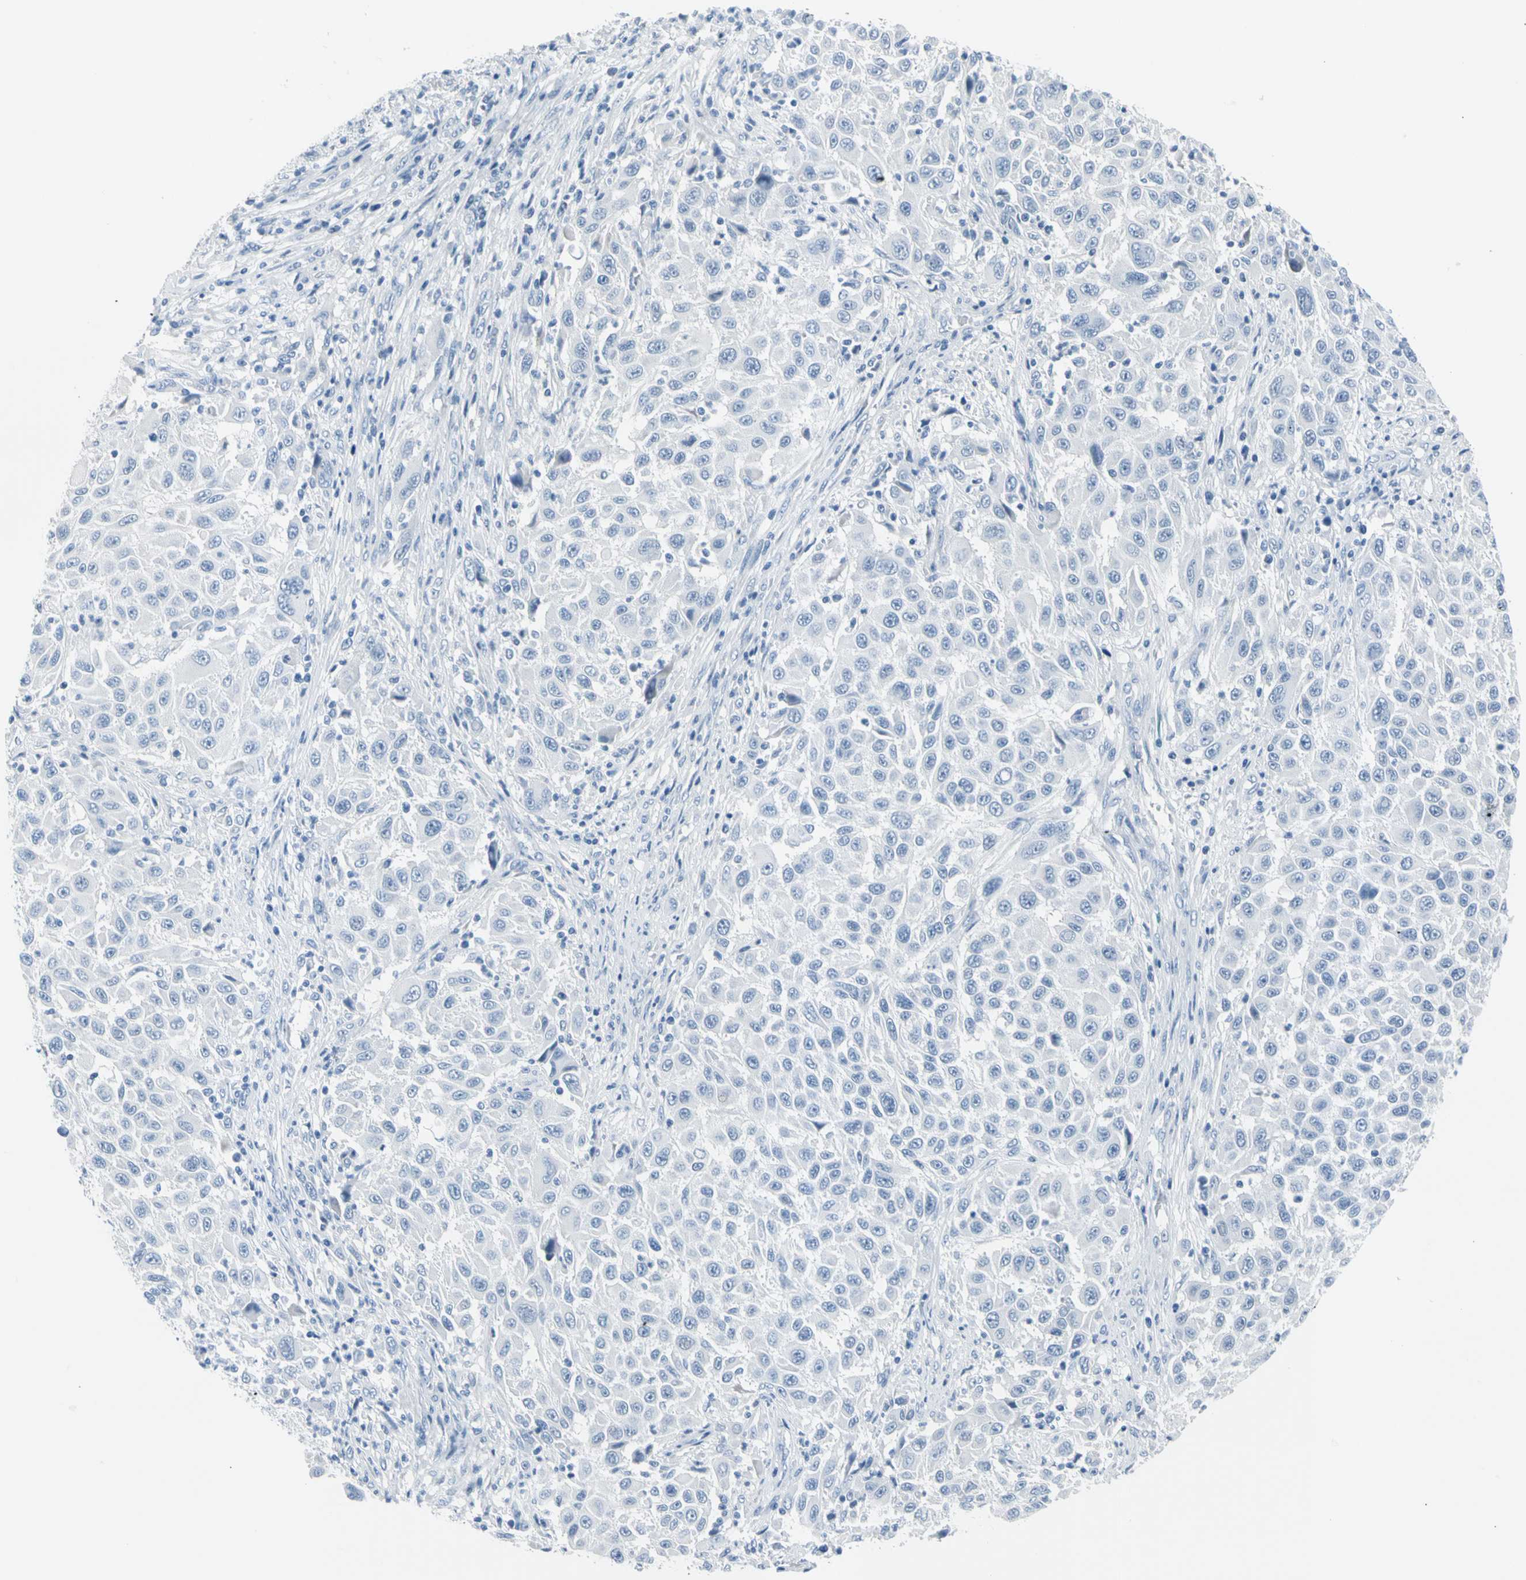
{"staining": {"intensity": "negative", "quantity": "none", "location": "none"}, "tissue": "melanoma", "cell_type": "Tumor cells", "image_type": "cancer", "snomed": [{"axis": "morphology", "description": "Malignant melanoma, Metastatic site"}, {"axis": "topography", "description": "Lymph node"}], "caption": "This is an immunohistochemistry (IHC) histopathology image of melanoma. There is no positivity in tumor cells.", "gene": "TPO", "patient": {"sex": "male", "age": 61}}